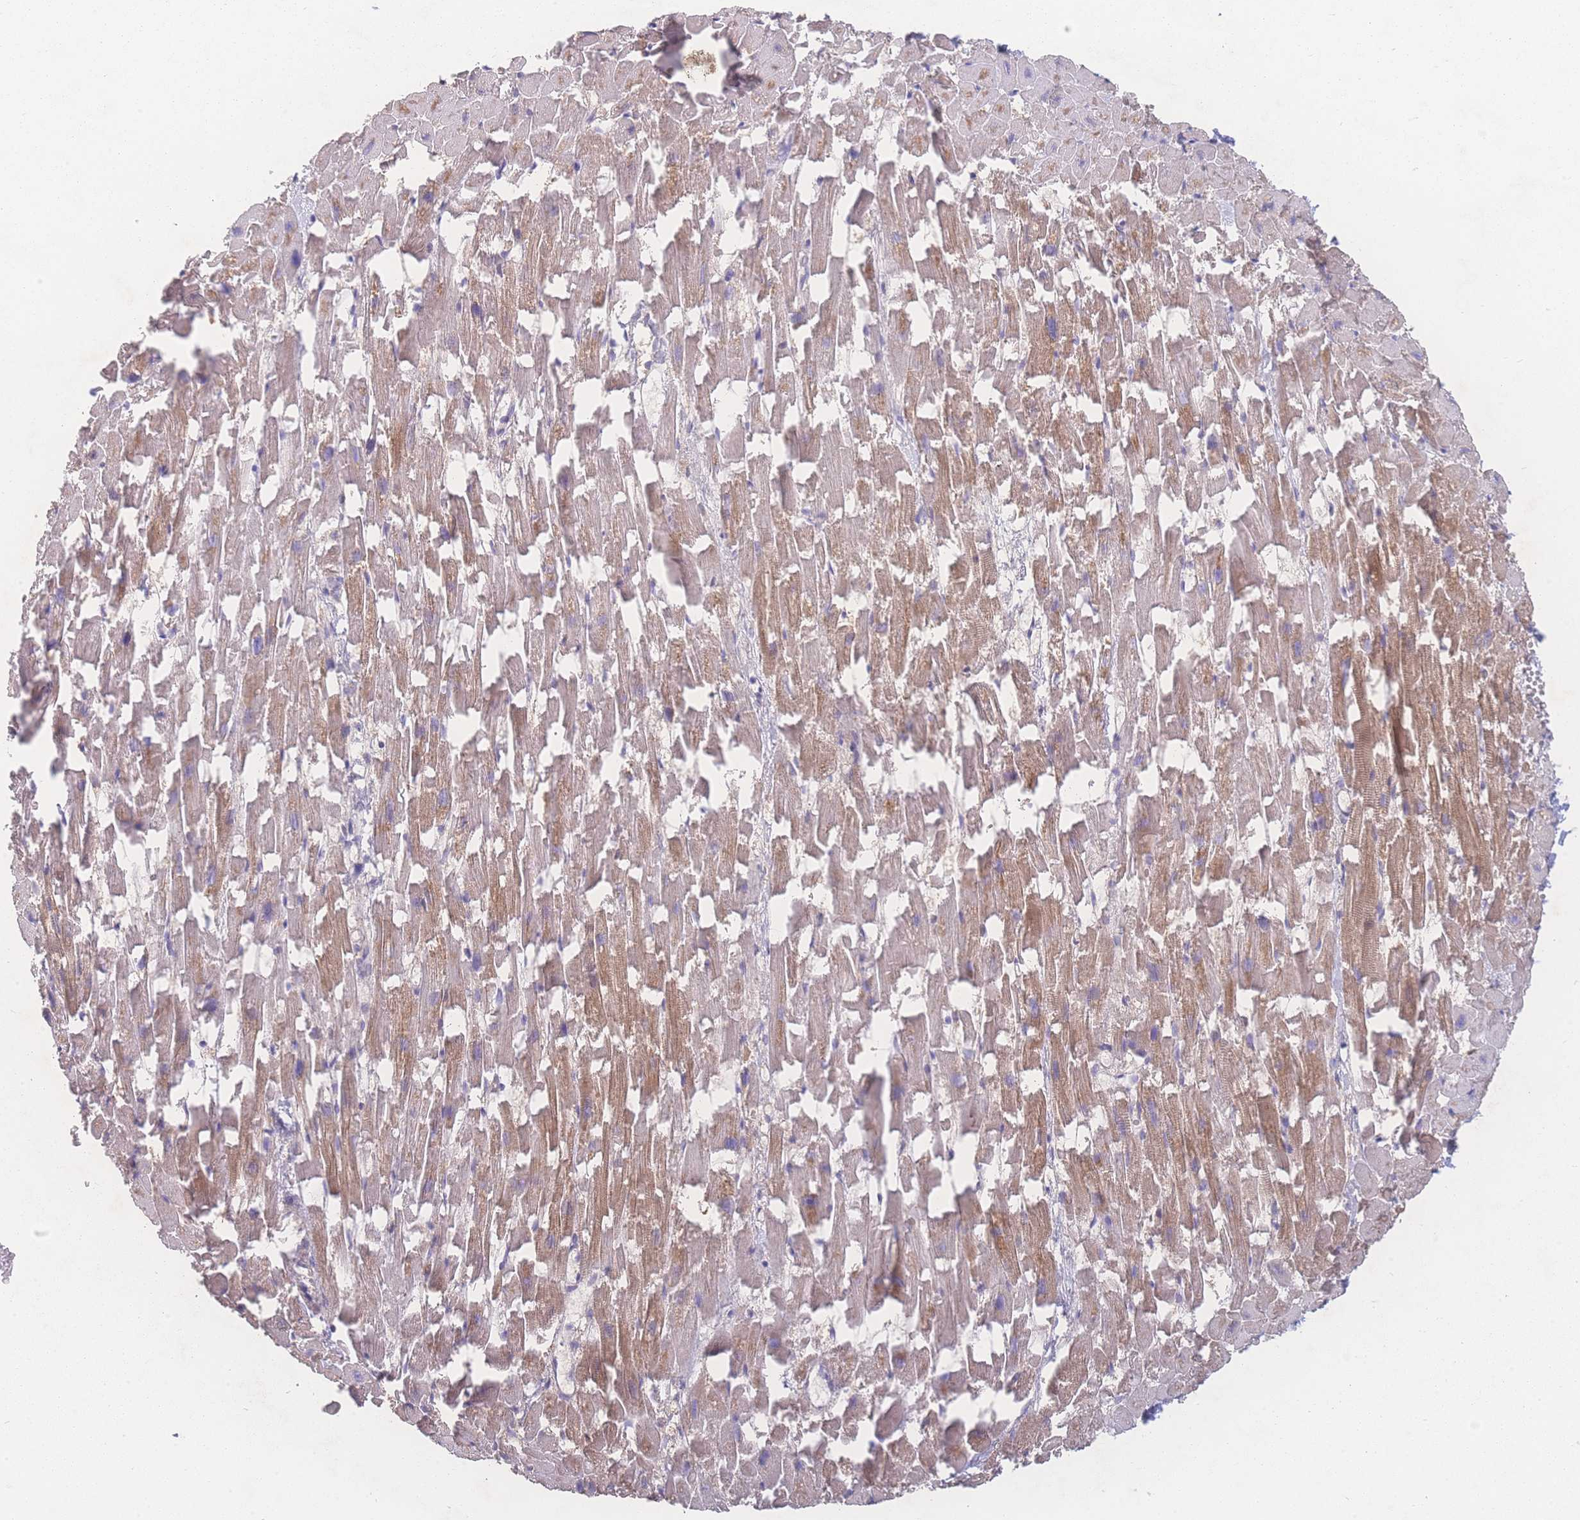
{"staining": {"intensity": "moderate", "quantity": ">75%", "location": "cytoplasmic/membranous"}, "tissue": "heart muscle", "cell_type": "Cardiomyocytes", "image_type": "normal", "snomed": [{"axis": "morphology", "description": "Normal tissue, NOS"}, {"axis": "topography", "description": "Heart"}], "caption": "Immunohistochemistry (IHC) photomicrograph of benign human heart muscle stained for a protein (brown), which exhibits medium levels of moderate cytoplasmic/membranous expression in approximately >75% of cardiomyocytes.", "gene": "GIPR", "patient": {"sex": "female", "age": 64}}